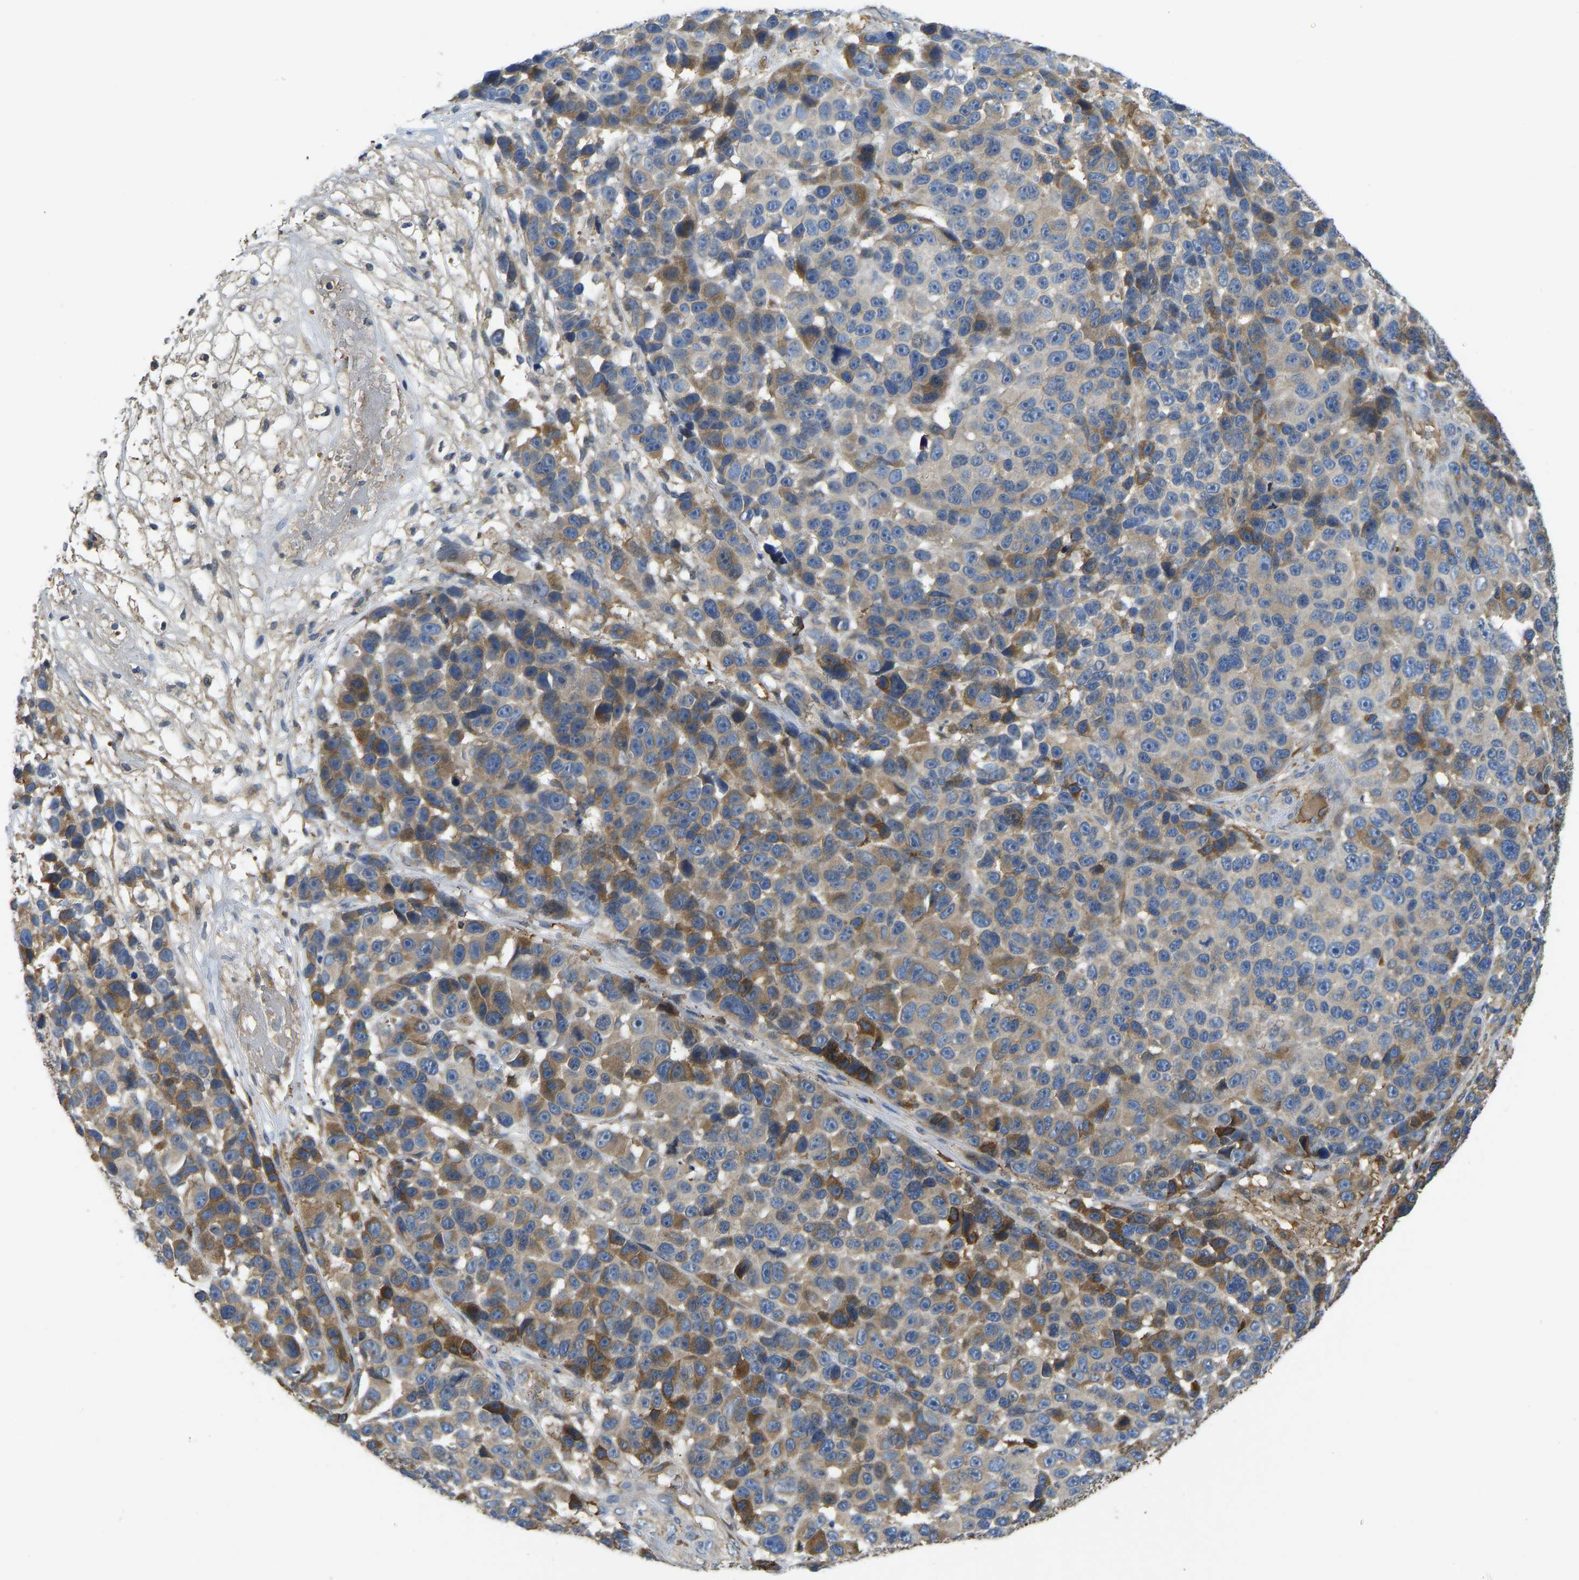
{"staining": {"intensity": "moderate", "quantity": "25%-75%", "location": "cytoplasmic/membranous"}, "tissue": "melanoma", "cell_type": "Tumor cells", "image_type": "cancer", "snomed": [{"axis": "morphology", "description": "Malignant melanoma, NOS"}, {"axis": "topography", "description": "Skin"}], "caption": "The histopathology image displays staining of melanoma, revealing moderate cytoplasmic/membranous protein expression (brown color) within tumor cells.", "gene": "VCPKMT", "patient": {"sex": "male", "age": 53}}